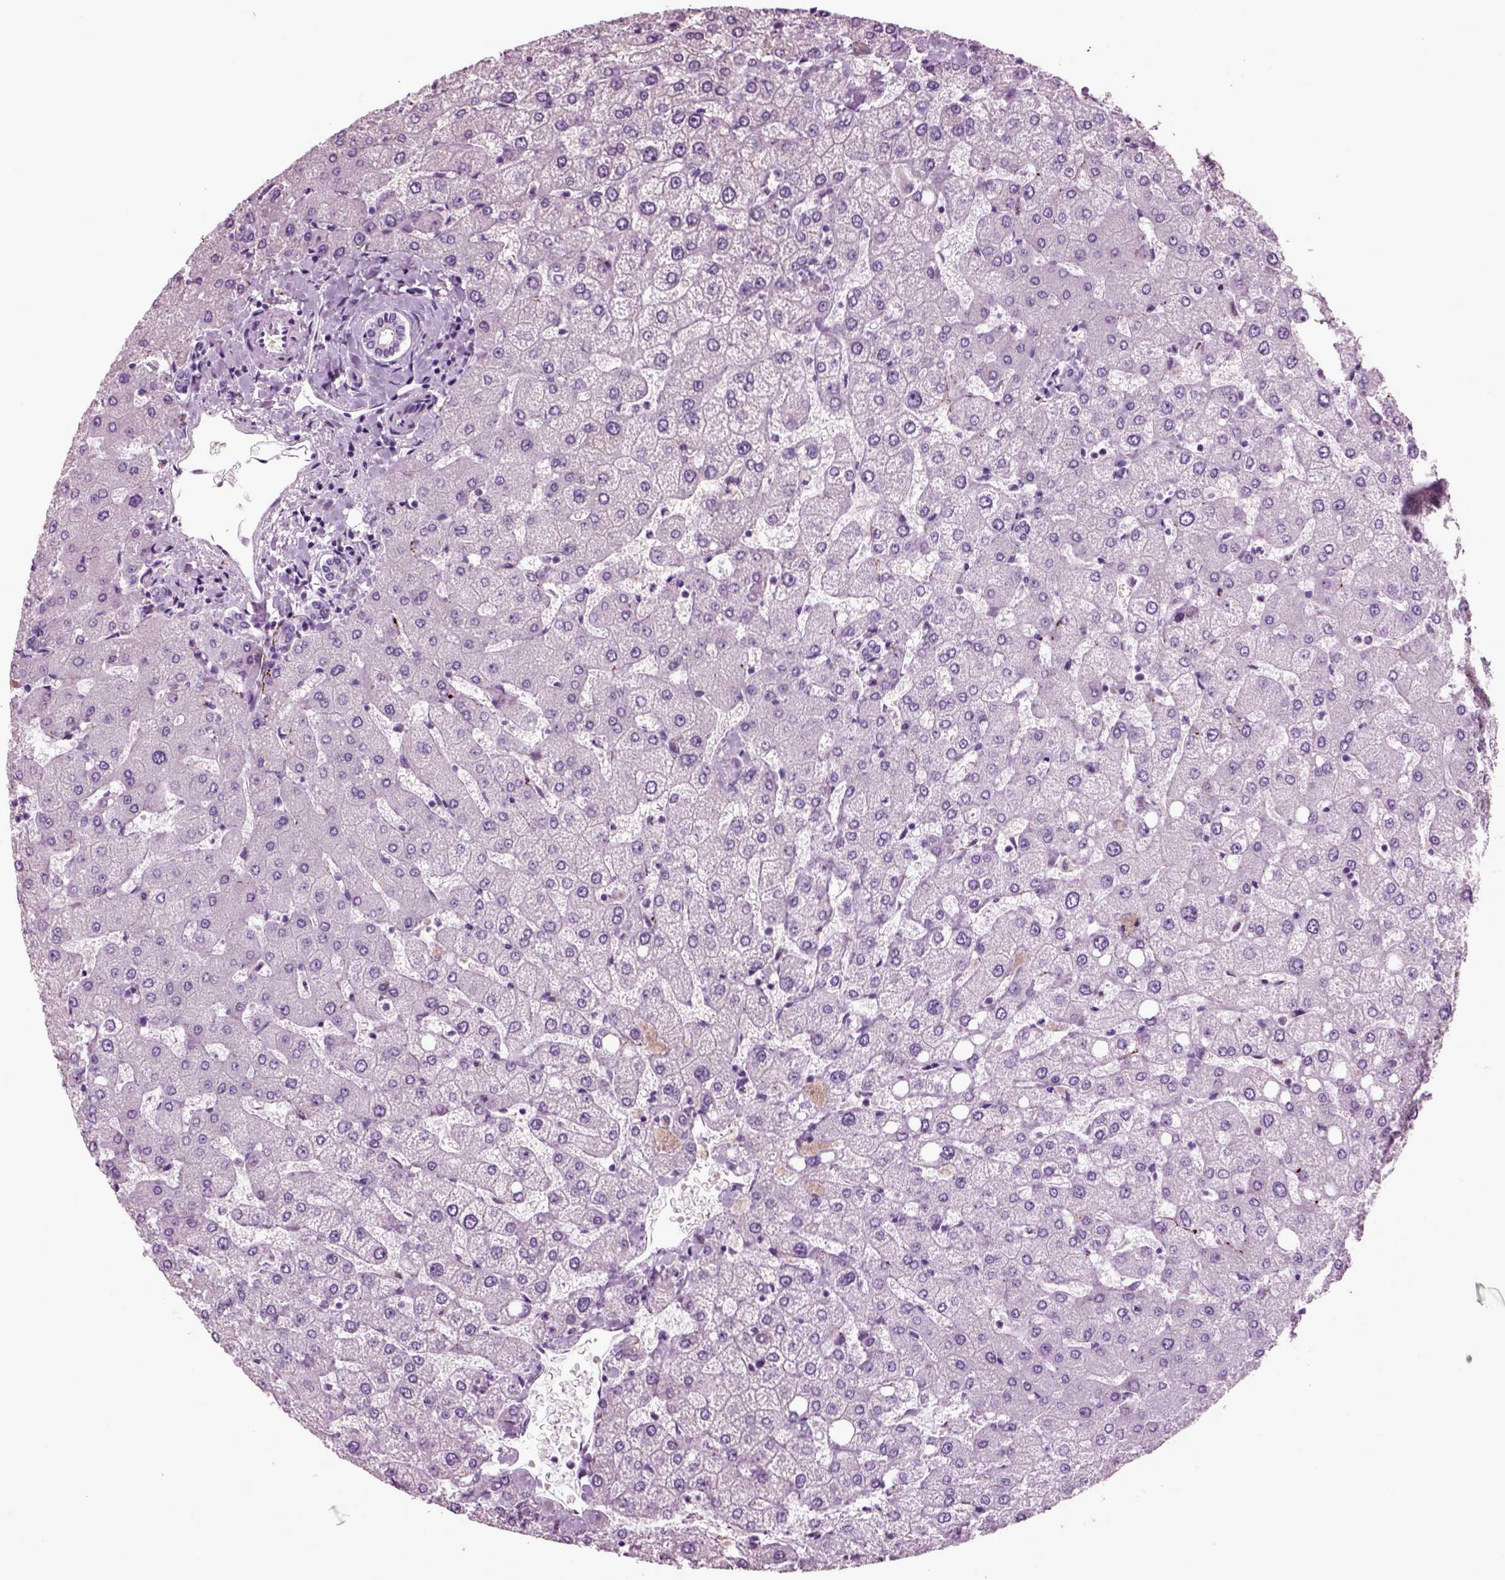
{"staining": {"intensity": "negative", "quantity": "none", "location": "none"}, "tissue": "liver", "cell_type": "Cholangiocytes", "image_type": "normal", "snomed": [{"axis": "morphology", "description": "Normal tissue, NOS"}, {"axis": "topography", "description": "Liver"}], "caption": "Liver was stained to show a protein in brown. There is no significant positivity in cholangiocytes.", "gene": "CHGB", "patient": {"sex": "female", "age": 54}}